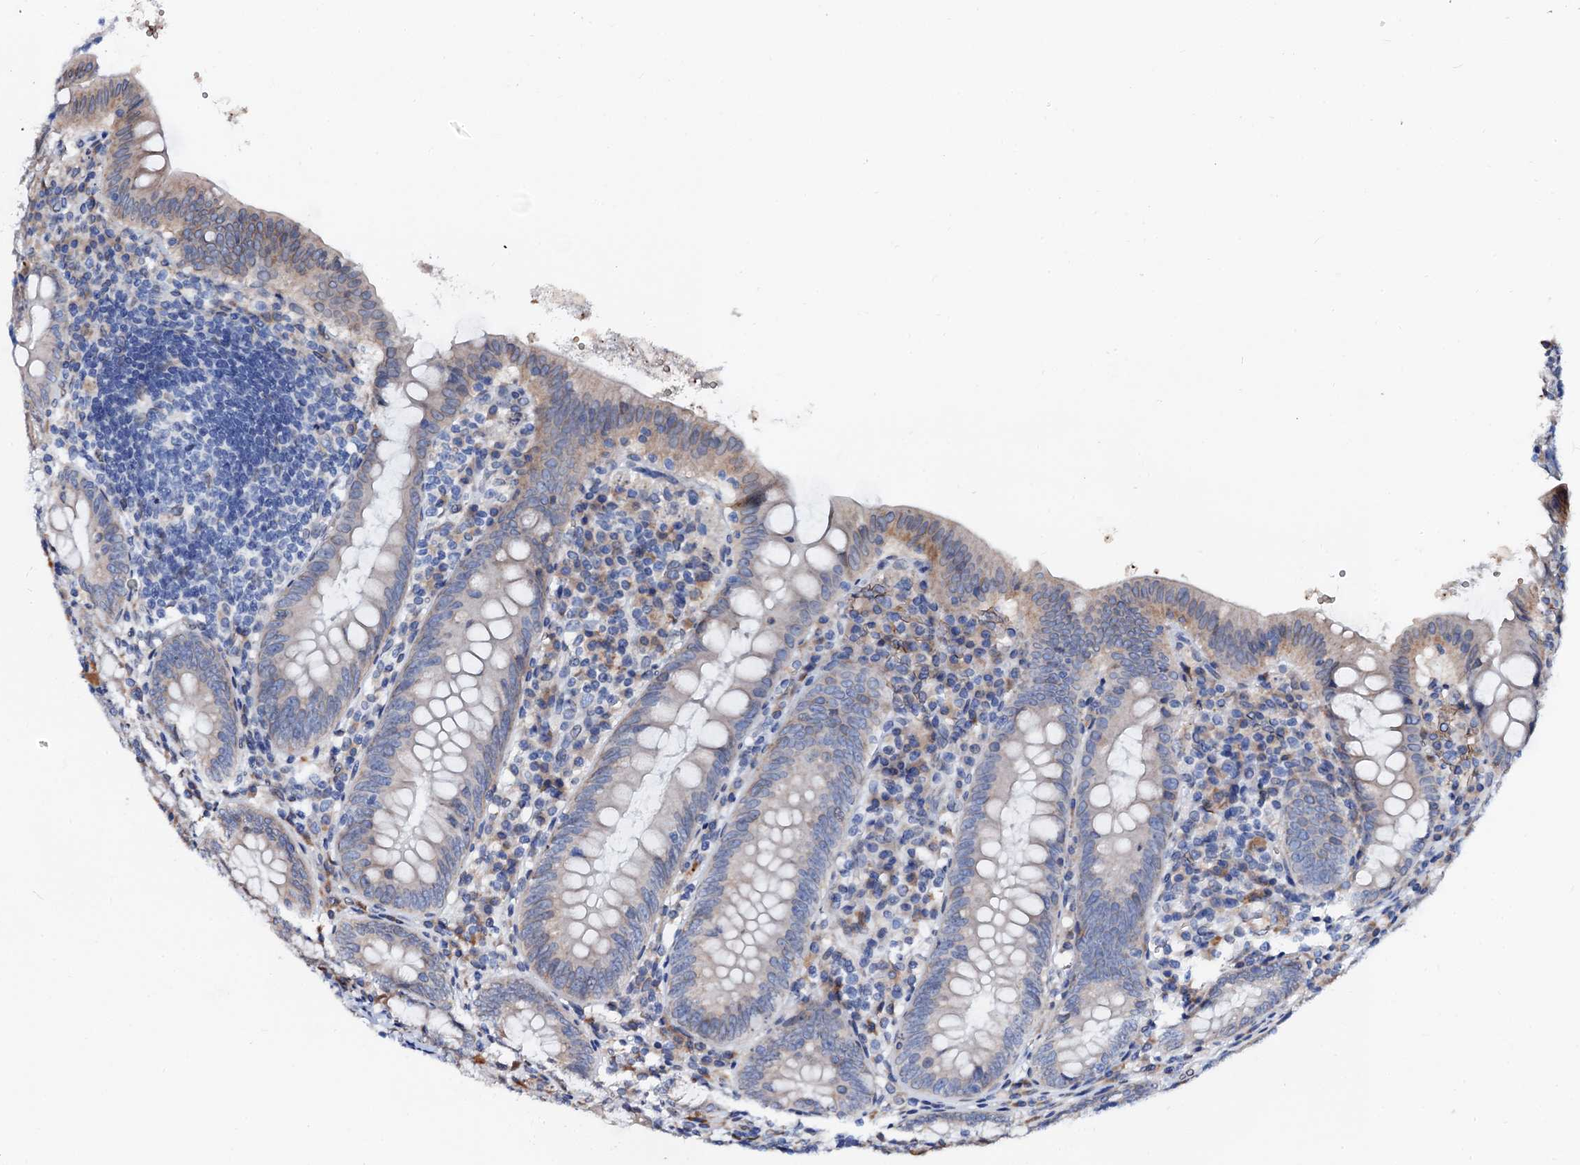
{"staining": {"intensity": "weak", "quantity": "<25%", "location": "cytoplasmic/membranous"}, "tissue": "appendix", "cell_type": "Glandular cells", "image_type": "normal", "snomed": [{"axis": "morphology", "description": "Normal tissue, NOS"}, {"axis": "topography", "description": "Appendix"}], "caption": "Protein analysis of benign appendix shows no significant expression in glandular cells. Nuclei are stained in blue.", "gene": "NRP2", "patient": {"sex": "female", "age": 54}}